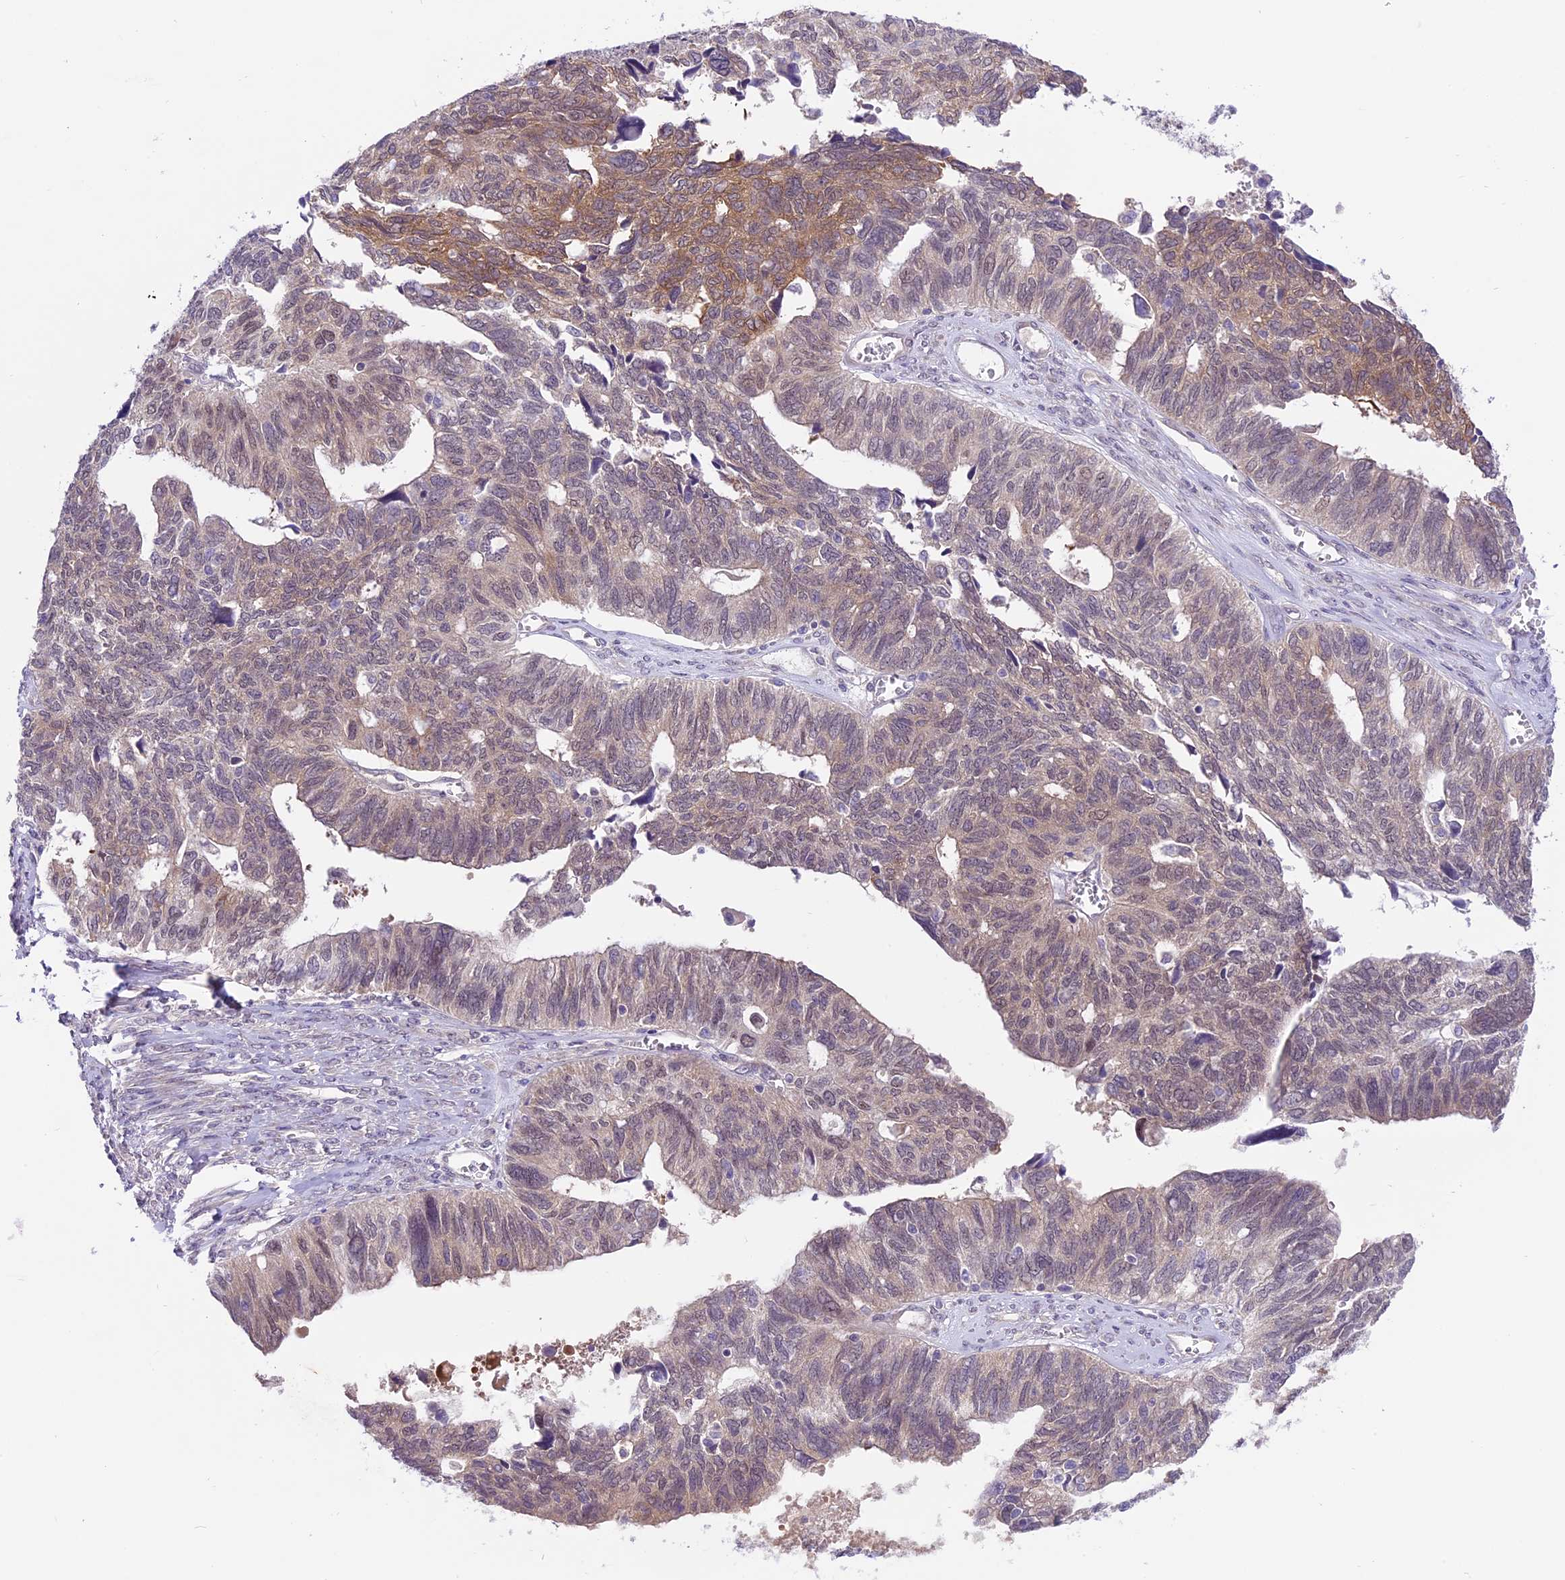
{"staining": {"intensity": "weak", "quantity": "25%-75%", "location": "cytoplasmic/membranous"}, "tissue": "ovarian cancer", "cell_type": "Tumor cells", "image_type": "cancer", "snomed": [{"axis": "morphology", "description": "Cystadenocarcinoma, serous, NOS"}, {"axis": "topography", "description": "Ovary"}], "caption": "Immunohistochemical staining of serous cystadenocarcinoma (ovarian) shows low levels of weak cytoplasmic/membranous protein expression in approximately 25%-75% of tumor cells.", "gene": "SPRED1", "patient": {"sex": "female", "age": 79}}